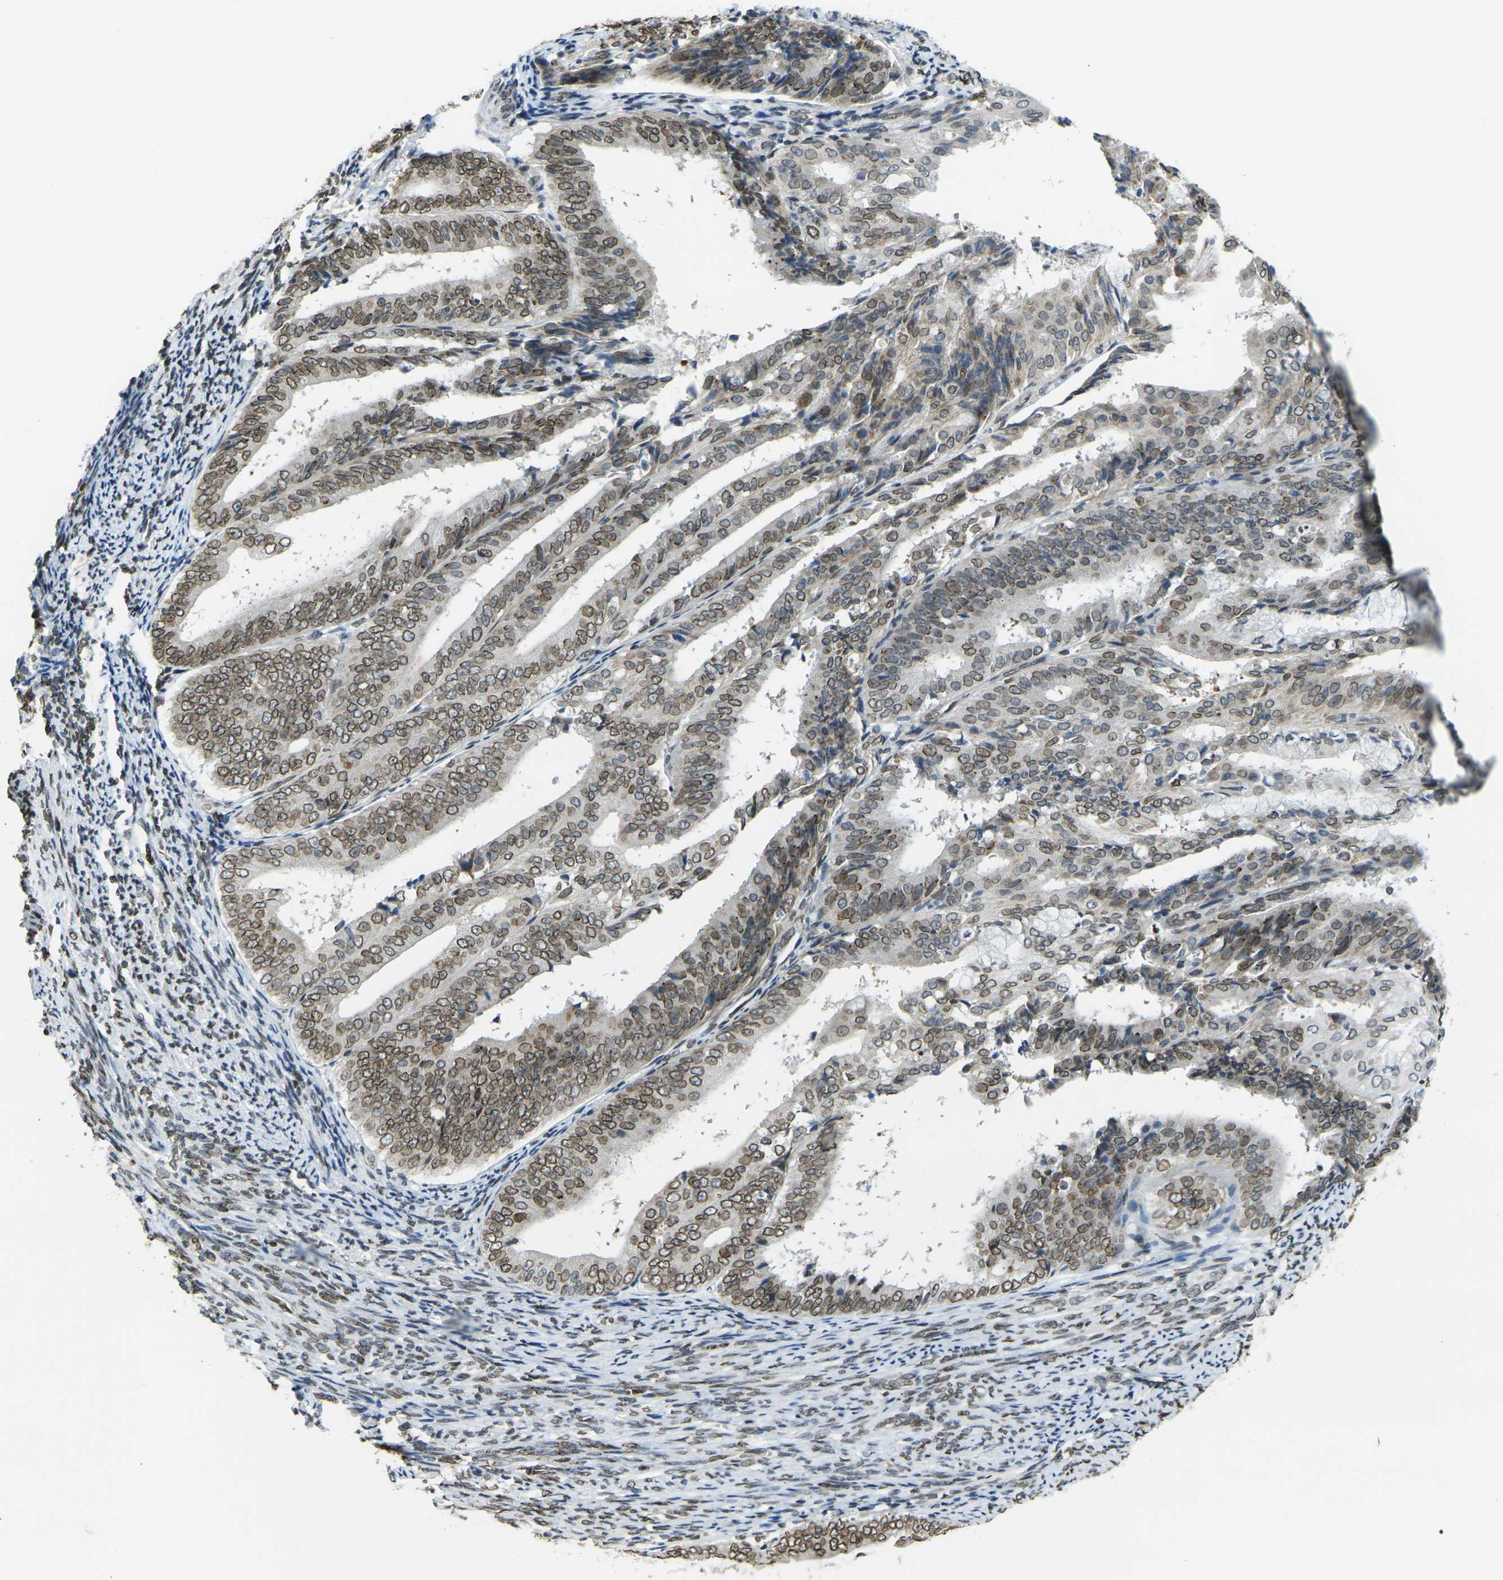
{"staining": {"intensity": "moderate", "quantity": ">75%", "location": "cytoplasmic/membranous,nuclear"}, "tissue": "endometrial cancer", "cell_type": "Tumor cells", "image_type": "cancer", "snomed": [{"axis": "morphology", "description": "Adenocarcinoma, NOS"}, {"axis": "topography", "description": "Endometrium"}], "caption": "Immunohistochemistry photomicrograph of neoplastic tissue: endometrial adenocarcinoma stained using IHC demonstrates medium levels of moderate protein expression localized specifically in the cytoplasmic/membranous and nuclear of tumor cells, appearing as a cytoplasmic/membranous and nuclear brown color.", "gene": "BRDT", "patient": {"sex": "female", "age": 63}}